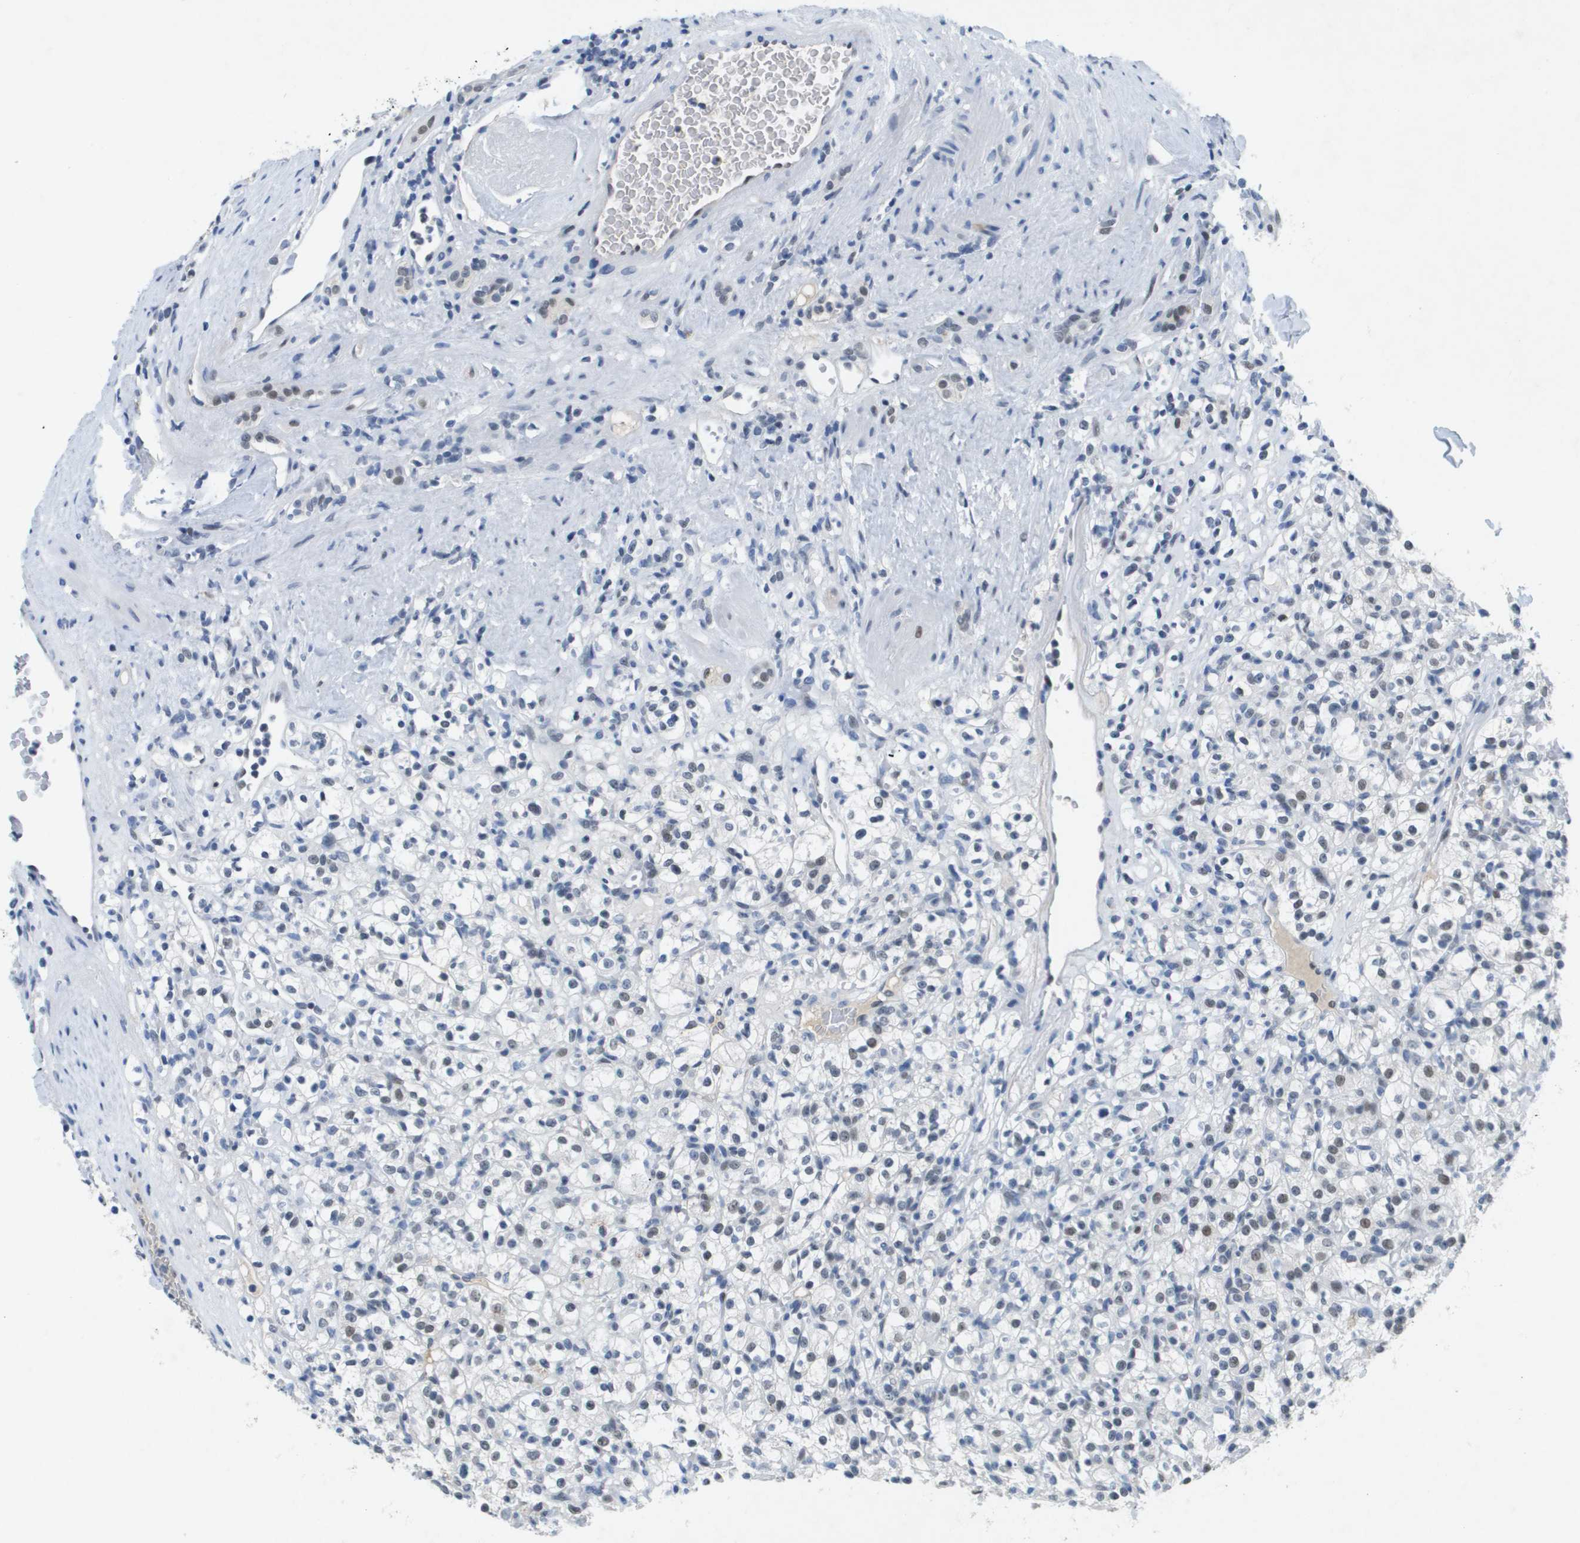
{"staining": {"intensity": "moderate", "quantity": "<25%", "location": "nuclear"}, "tissue": "renal cancer", "cell_type": "Tumor cells", "image_type": "cancer", "snomed": [{"axis": "morphology", "description": "Normal tissue, NOS"}, {"axis": "morphology", "description": "Adenocarcinoma, NOS"}, {"axis": "topography", "description": "Kidney"}], "caption": "Renal cancer (adenocarcinoma) stained with a protein marker demonstrates moderate staining in tumor cells.", "gene": "TP53RK", "patient": {"sex": "female", "age": 72}}